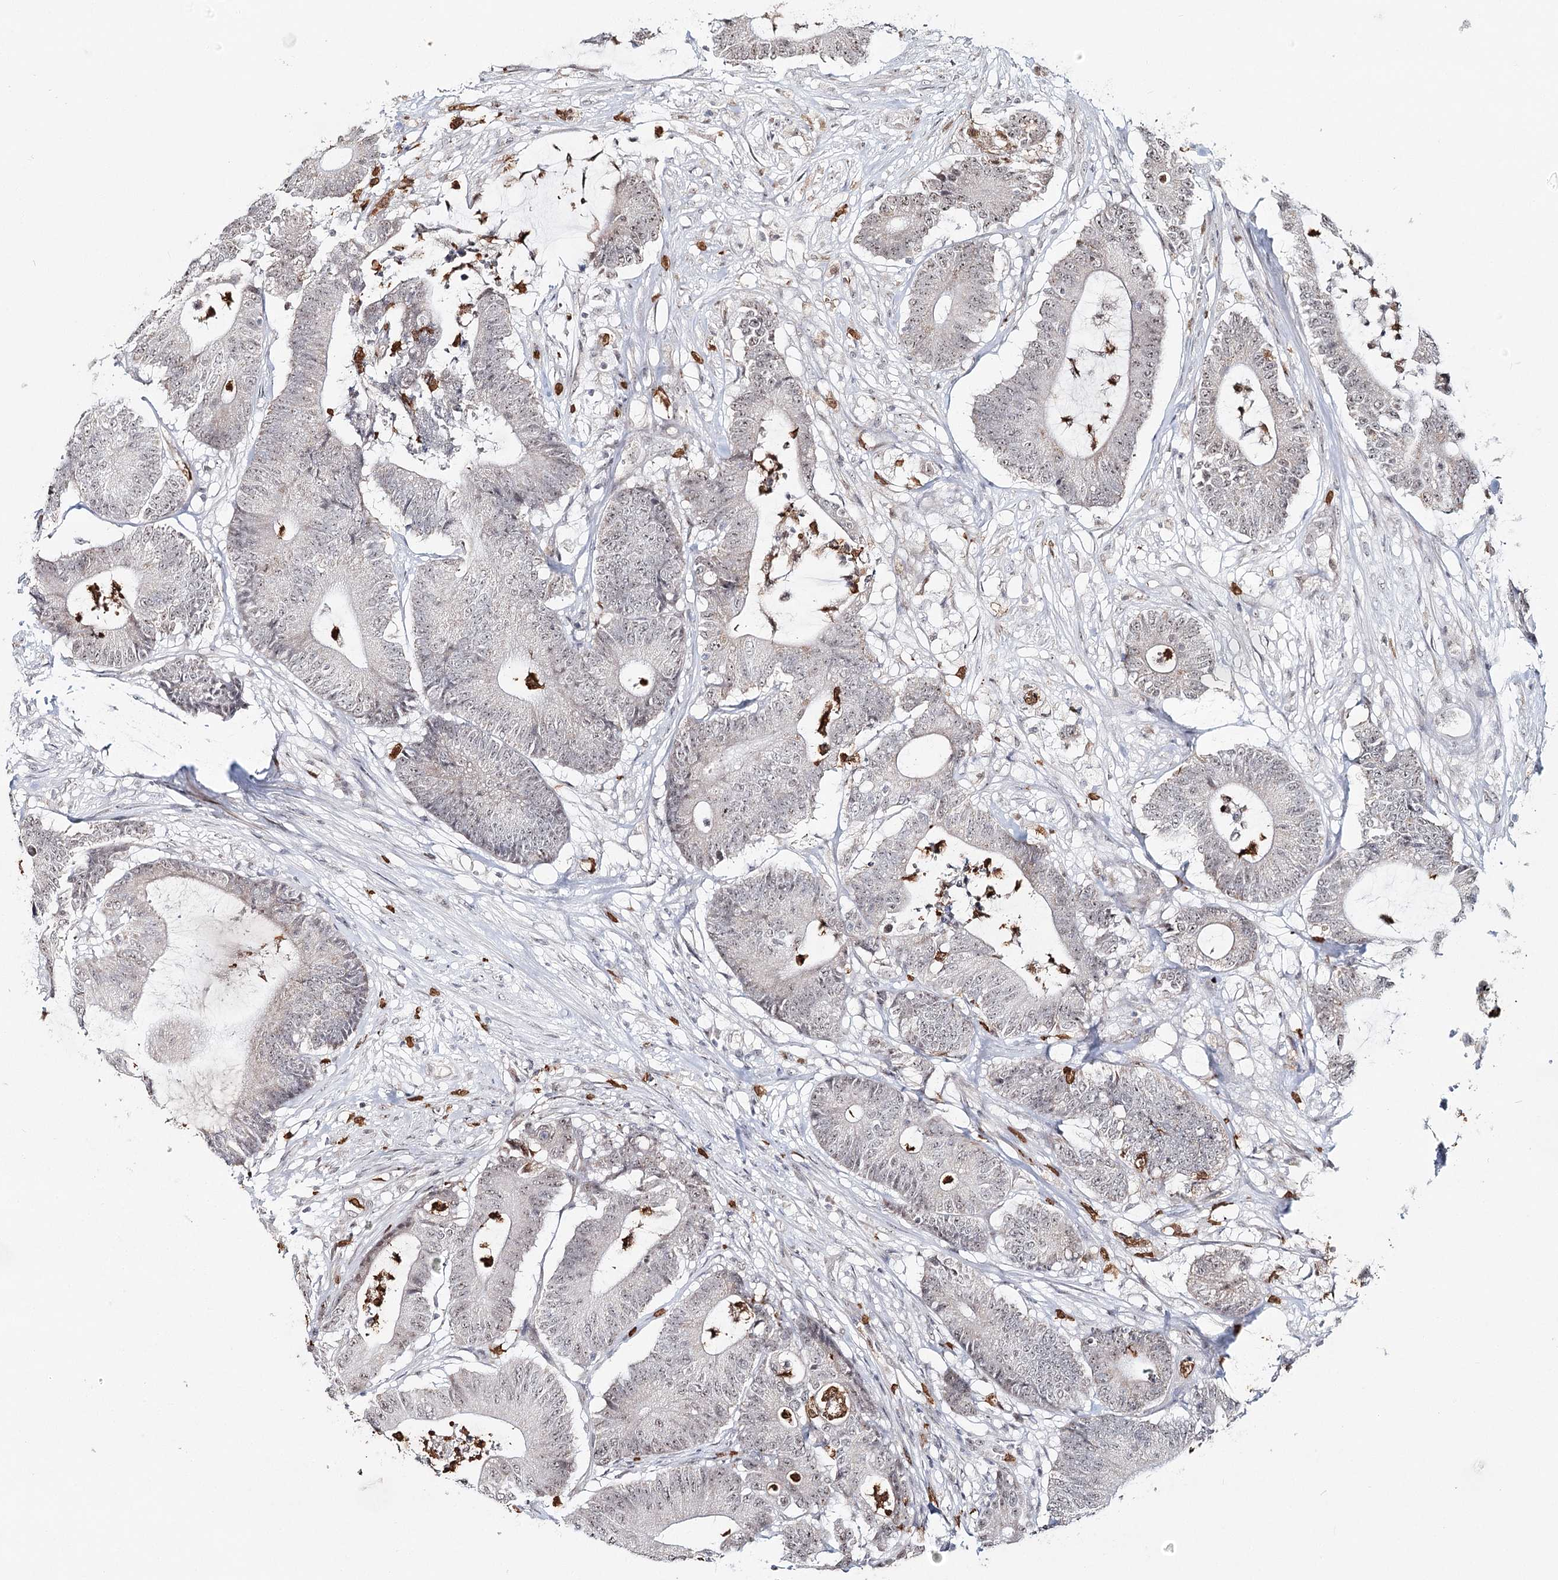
{"staining": {"intensity": "weak", "quantity": "25%-75%", "location": "nuclear"}, "tissue": "colorectal cancer", "cell_type": "Tumor cells", "image_type": "cancer", "snomed": [{"axis": "morphology", "description": "Adenocarcinoma, NOS"}, {"axis": "topography", "description": "Colon"}], "caption": "Tumor cells reveal weak nuclear expression in approximately 25%-75% of cells in colorectal cancer (adenocarcinoma).", "gene": "ATAD1", "patient": {"sex": "female", "age": 84}}